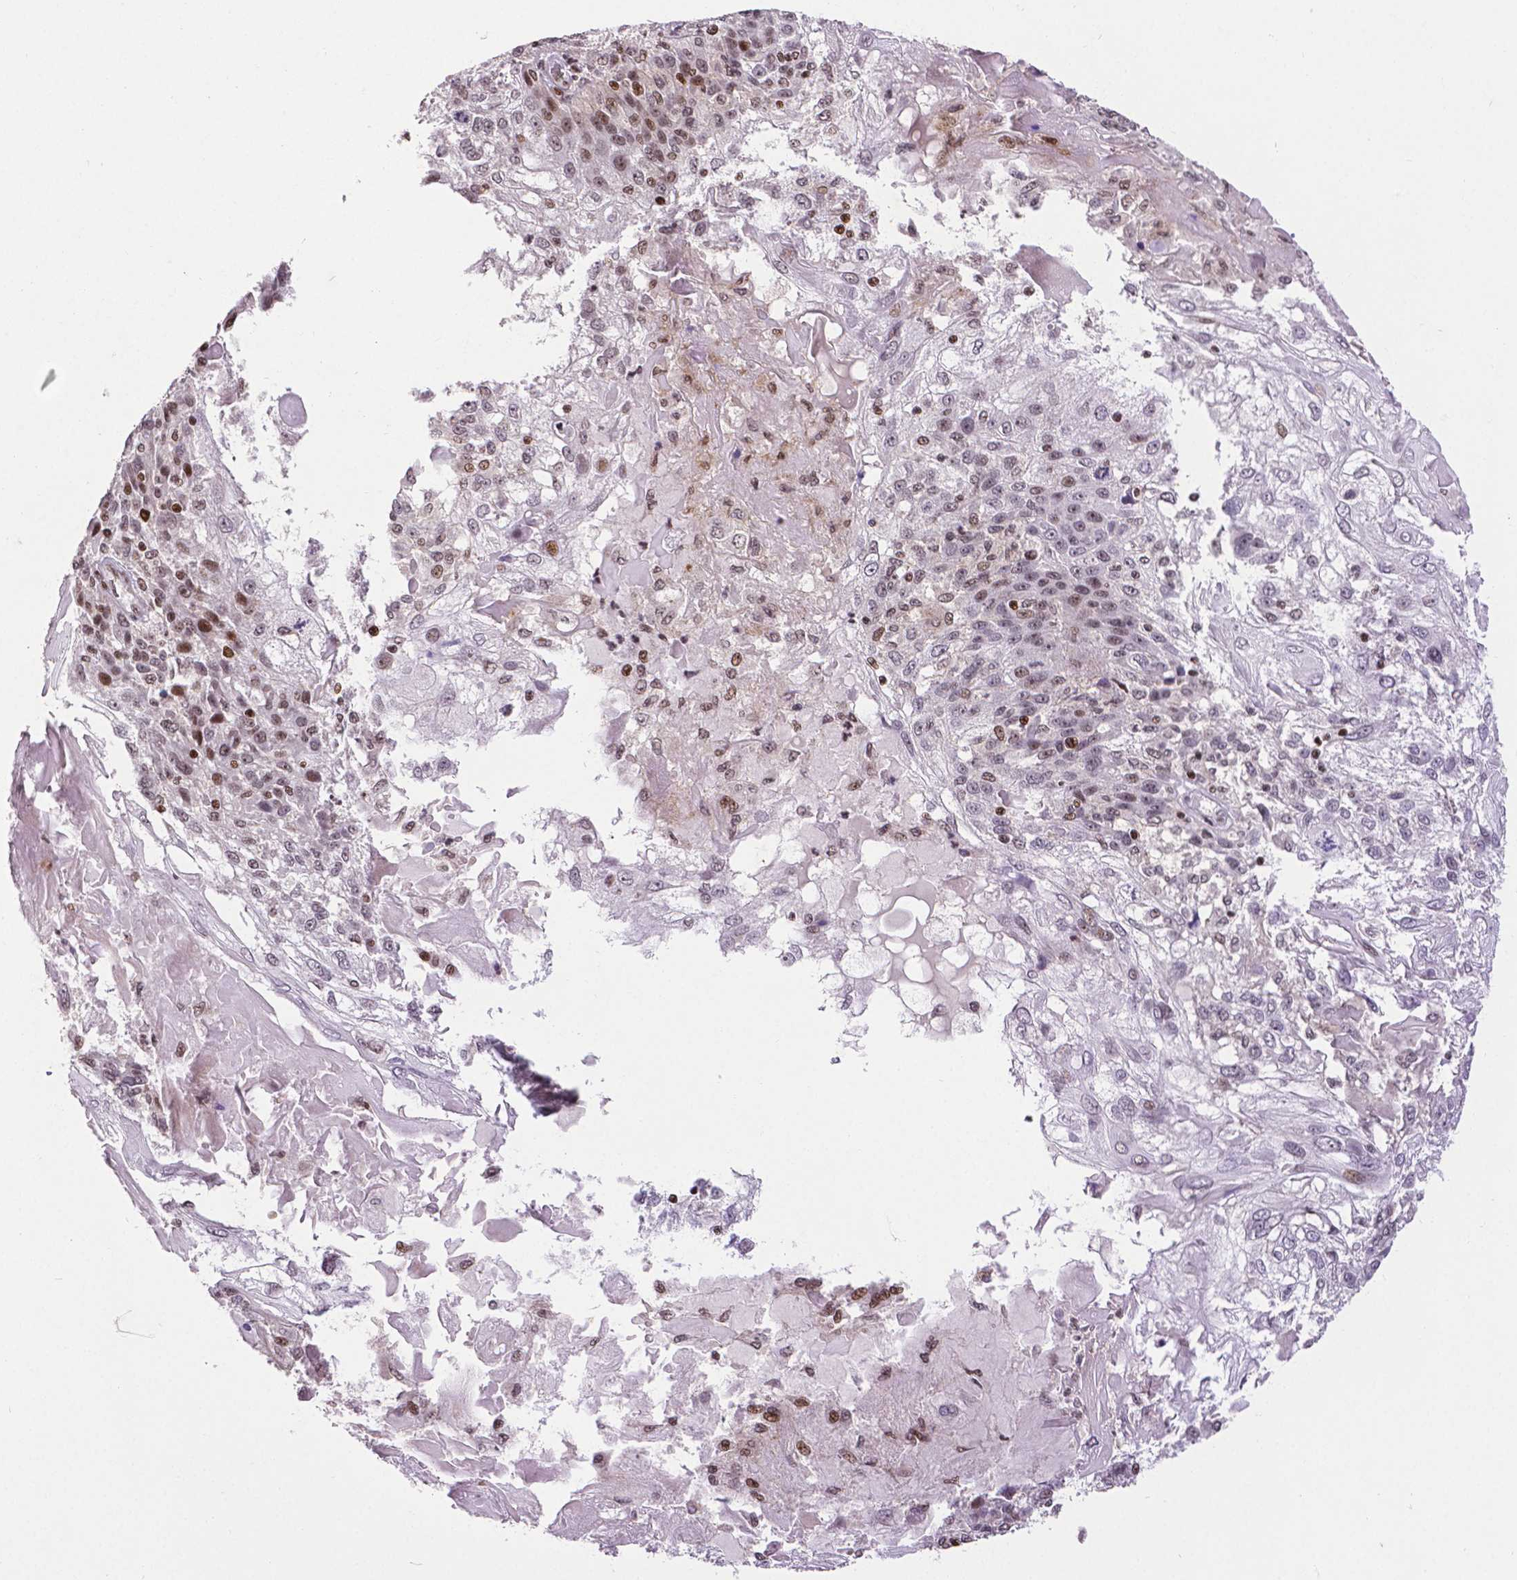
{"staining": {"intensity": "strong", "quantity": "25%-75%", "location": "nuclear"}, "tissue": "skin cancer", "cell_type": "Tumor cells", "image_type": "cancer", "snomed": [{"axis": "morphology", "description": "Normal tissue, NOS"}, {"axis": "morphology", "description": "Squamous cell carcinoma, NOS"}, {"axis": "topography", "description": "Skin"}], "caption": "Protein staining of squamous cell carcinoma (skin) tissue demonstrates strong nuclear staining in about 25%-75% of tumor cells.", "gene": "CTCF", "patient": {"sex": "female", "age": 83}}